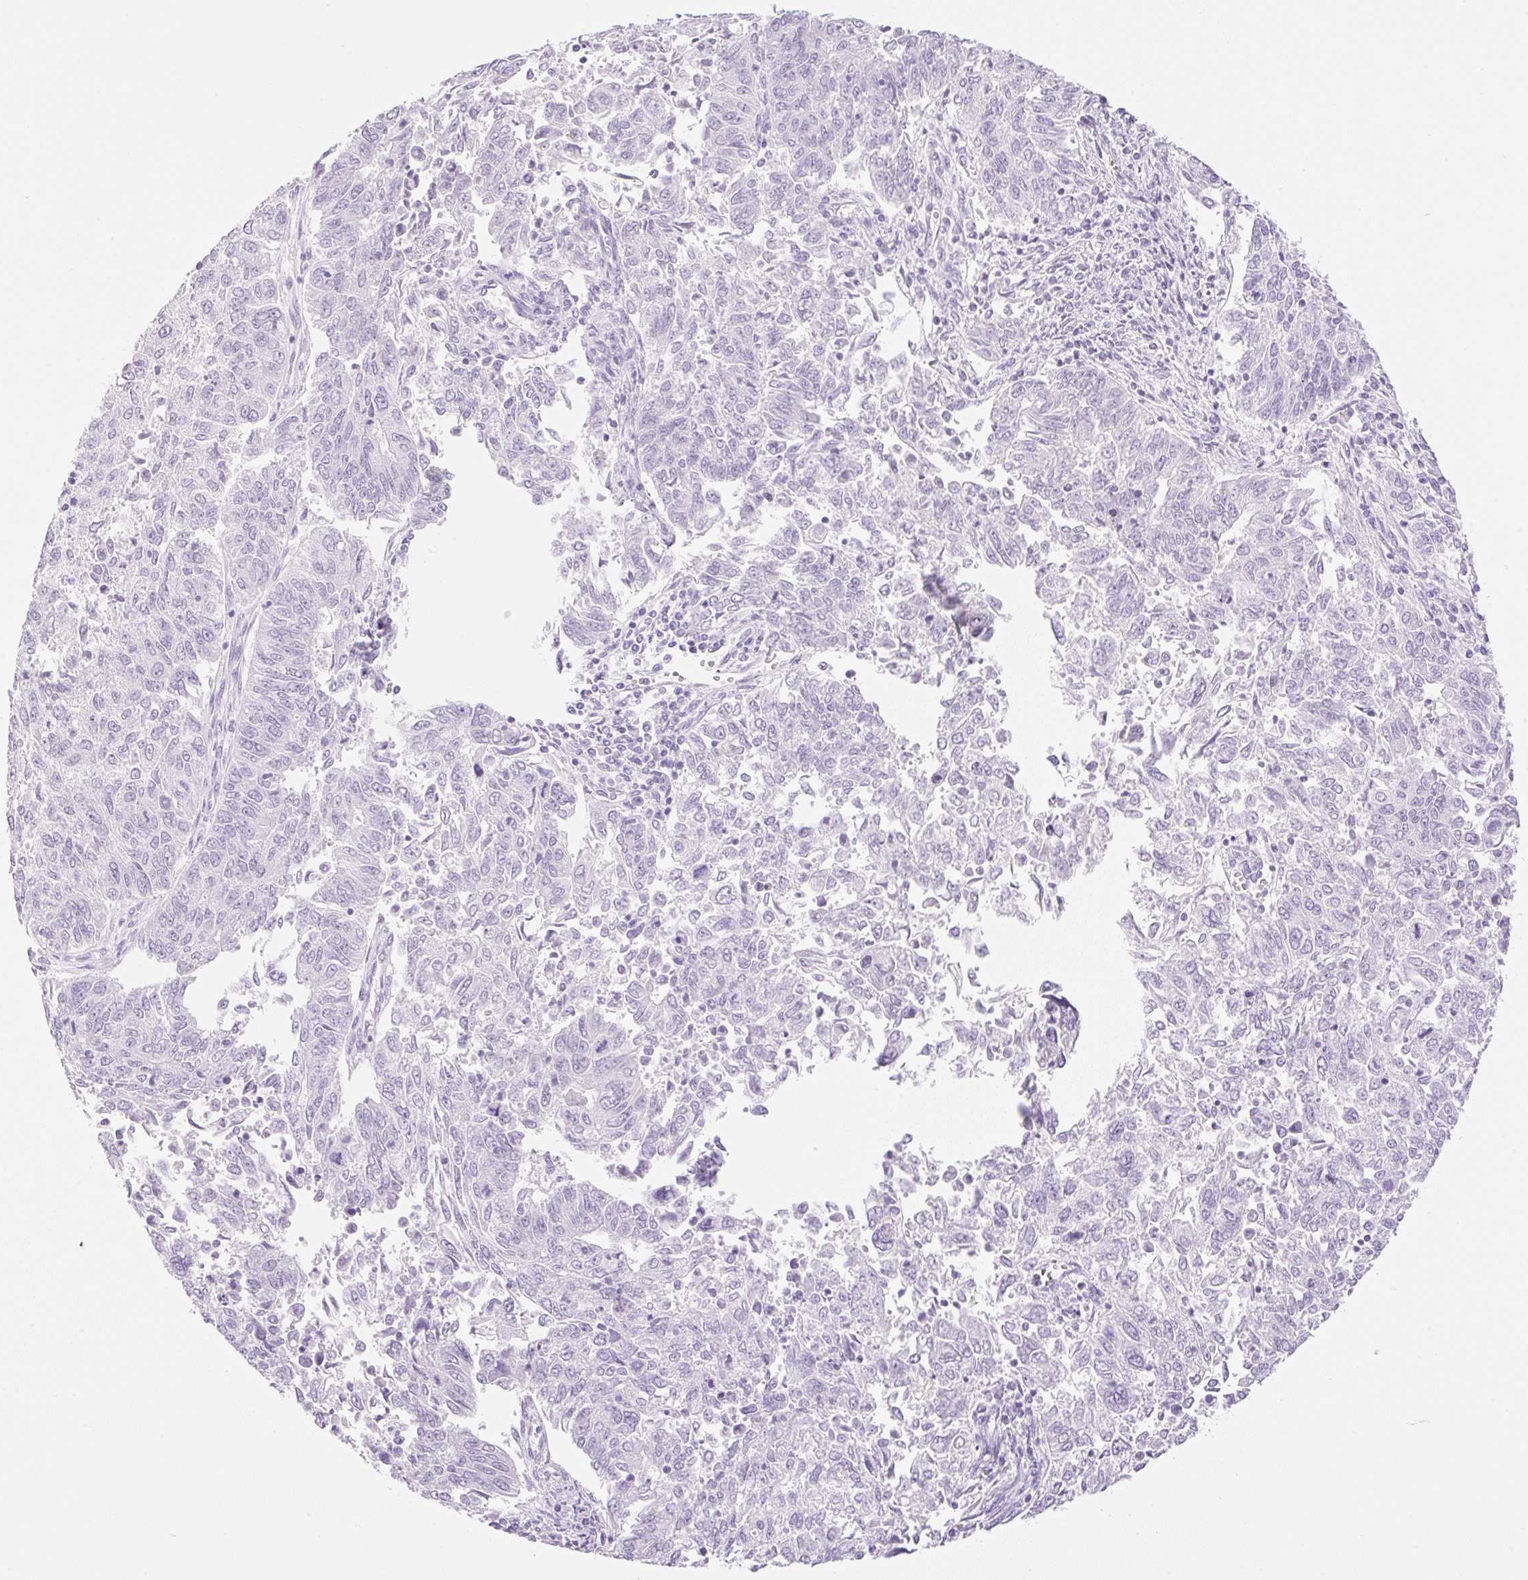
{"staining": {"intensity": "negative", "quantity": "none", "location": "none"}, "tissue": "endometrial cancer", "cell_type": "Tumor cells", "image_type": "cancer", "snomed": [{"axis": "morphology", "description": "Adenocarcinoma, NOS"}, {"axis": "topography", "description": "Endometrium"}], "caption": "This is an immunohistochemistry (IHC) micrograph of adenocarcinoma (endometrial). There is no expression in tumor cells.", "gene": "SPRR4", "patient": {"sex": "female", "age": 42}}